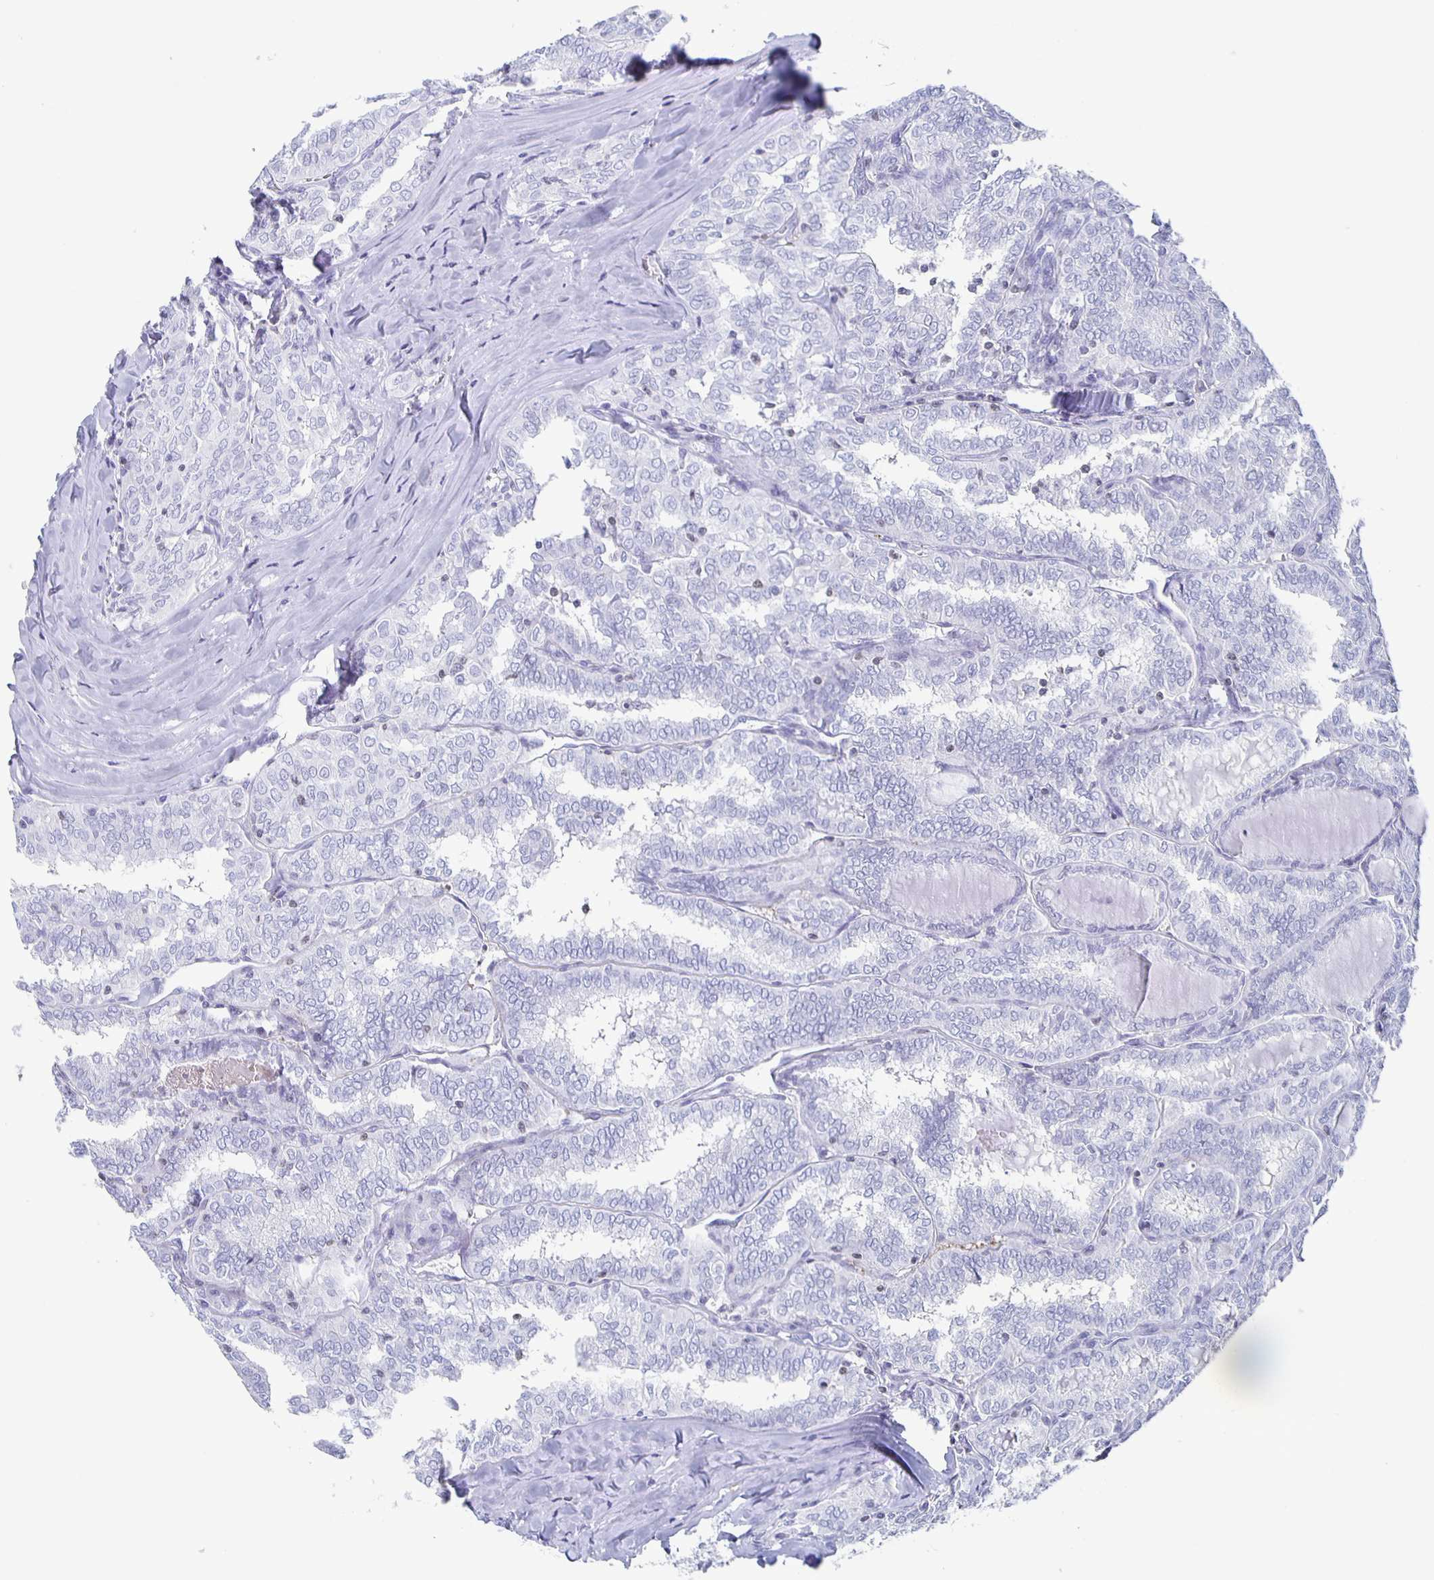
{"staining": {"intensity": "negative", "quantity": "none", "location": "none"}, "tissue": "thyroid cancer", "cell_type": "Tumor cells", "image_type": "cancer", "snomed": [{"axis": "morphology", "description": "Papillary adenocarcinoma, NOS"}, {"axis": "topography", "description": "Thyroid gland"}], "caption": "DAB immunohistochemical staining of human thyroid cancer (papillary adenocarcinoma) exhibits no significant expression in tumor cells.", "gene": "FGA", "patient": {"sex": "female", "age": 30}}